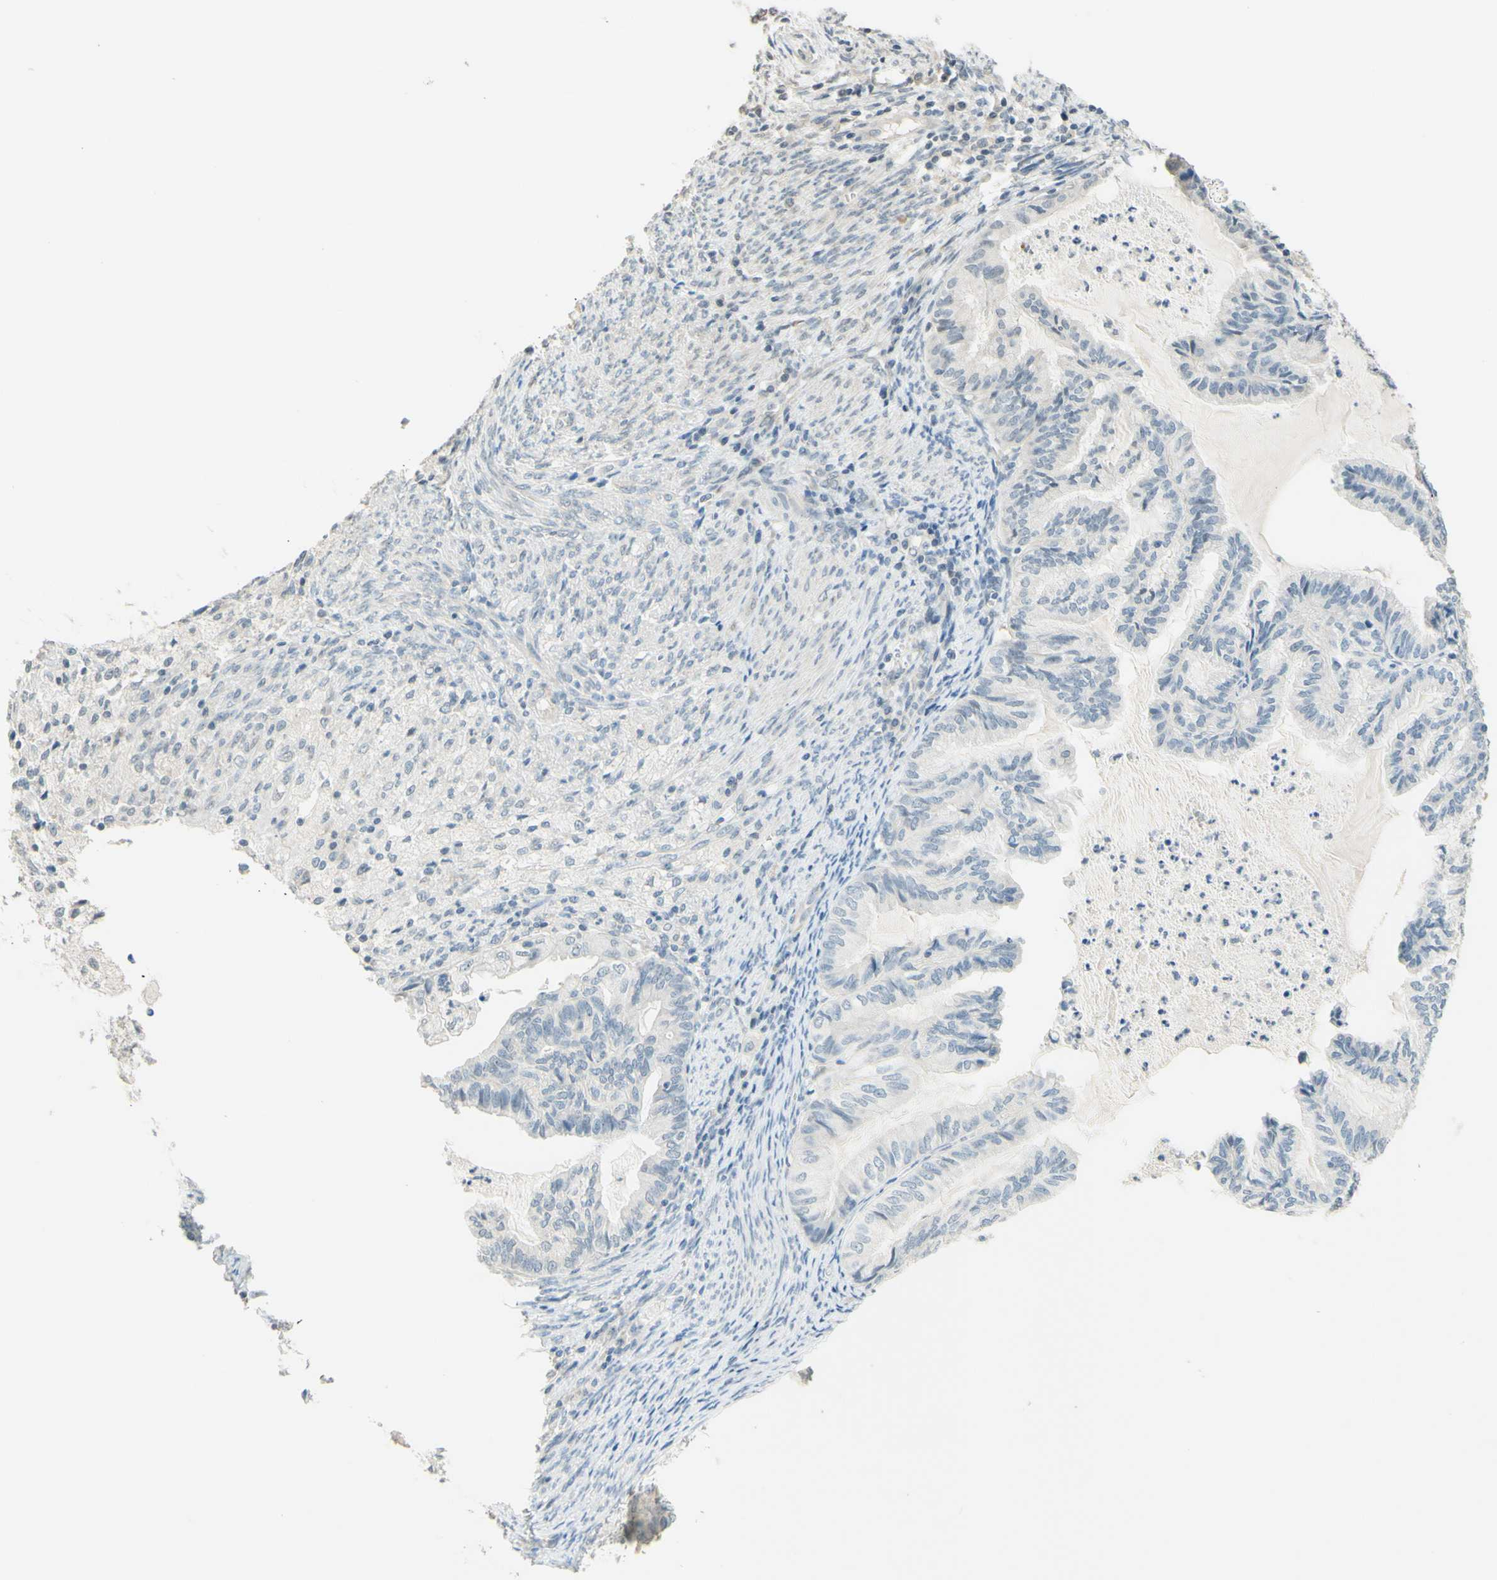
{"staining": {"intensity": "negative", "quantity": "none", "location": "none"}, "tissue": "cervical cancer", "cell_type": "Tumor cells", "image_type": "cancer", "snomed": [{"axis": "morphology", "description": "Normal tissue, NOS"}, {"axis": "morphology", "description": "Adenocarcinoma, NOS"}, {"axis": "topography", "description": "Cervix"}, {"axis": "topography", "description": "Endometrium"}], "caption": "Cervical cancer was stained to show a protein in brown. There is no significant expression in tumor cells. Nuclei are stained in blue.", "gene": "MAG", "patient": {"sex": "female", "age": 86}}